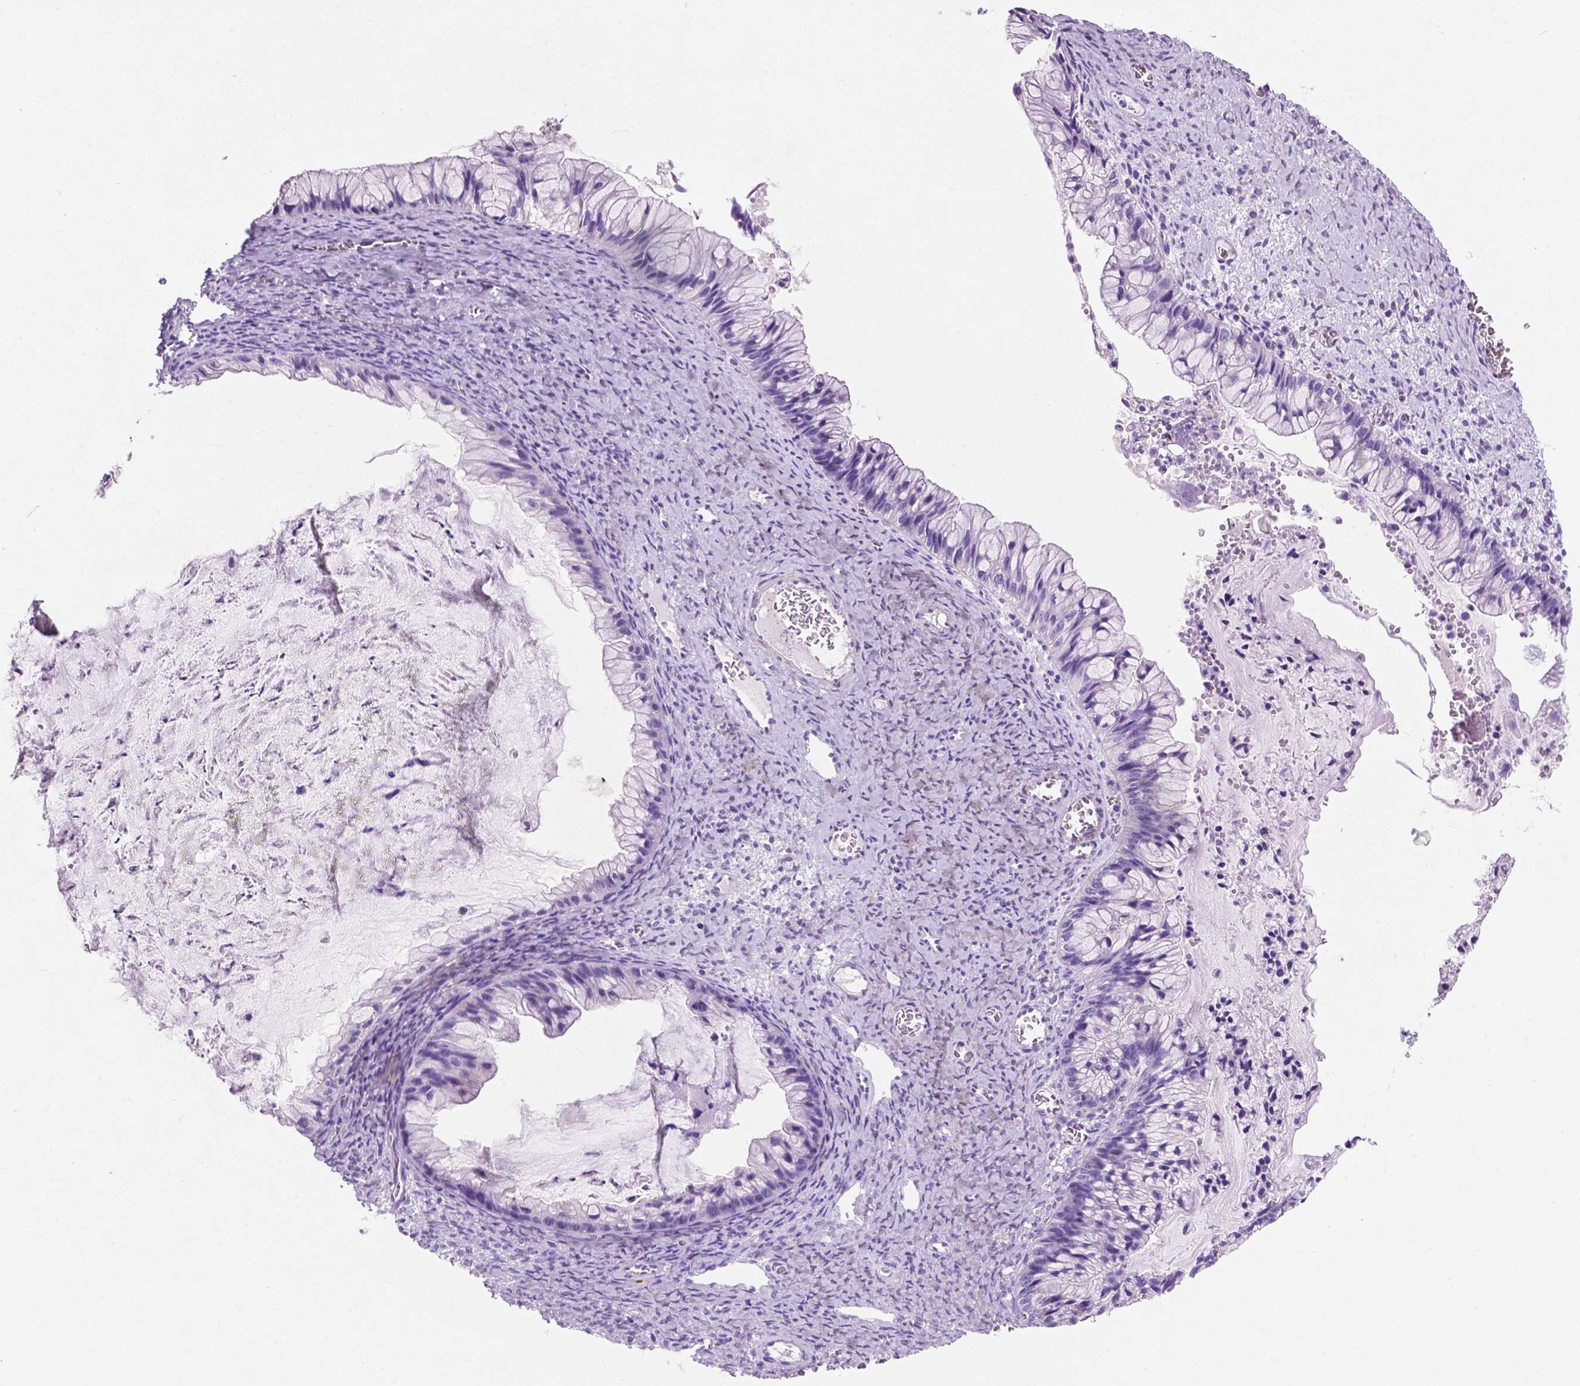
{"staining": {"intensity": "negative", "quantity": "none", "location": "none"}, "tissue": "ovarian cancer", "cell_type": "Tumor cells", "image_type": "cancer", "snomed": [{"axis": "morphology", "description": "Cystadenocarcinoma, mucinous, NOS"}, {"axis": "topography", "description": "Ovary"}], "caption": "Tumor cells show no significant protein positivity in mucinous cystadenocarcinoma (ovarian).", "gene": "ASPG", "patient": {"sex": "female", "age": 72}}